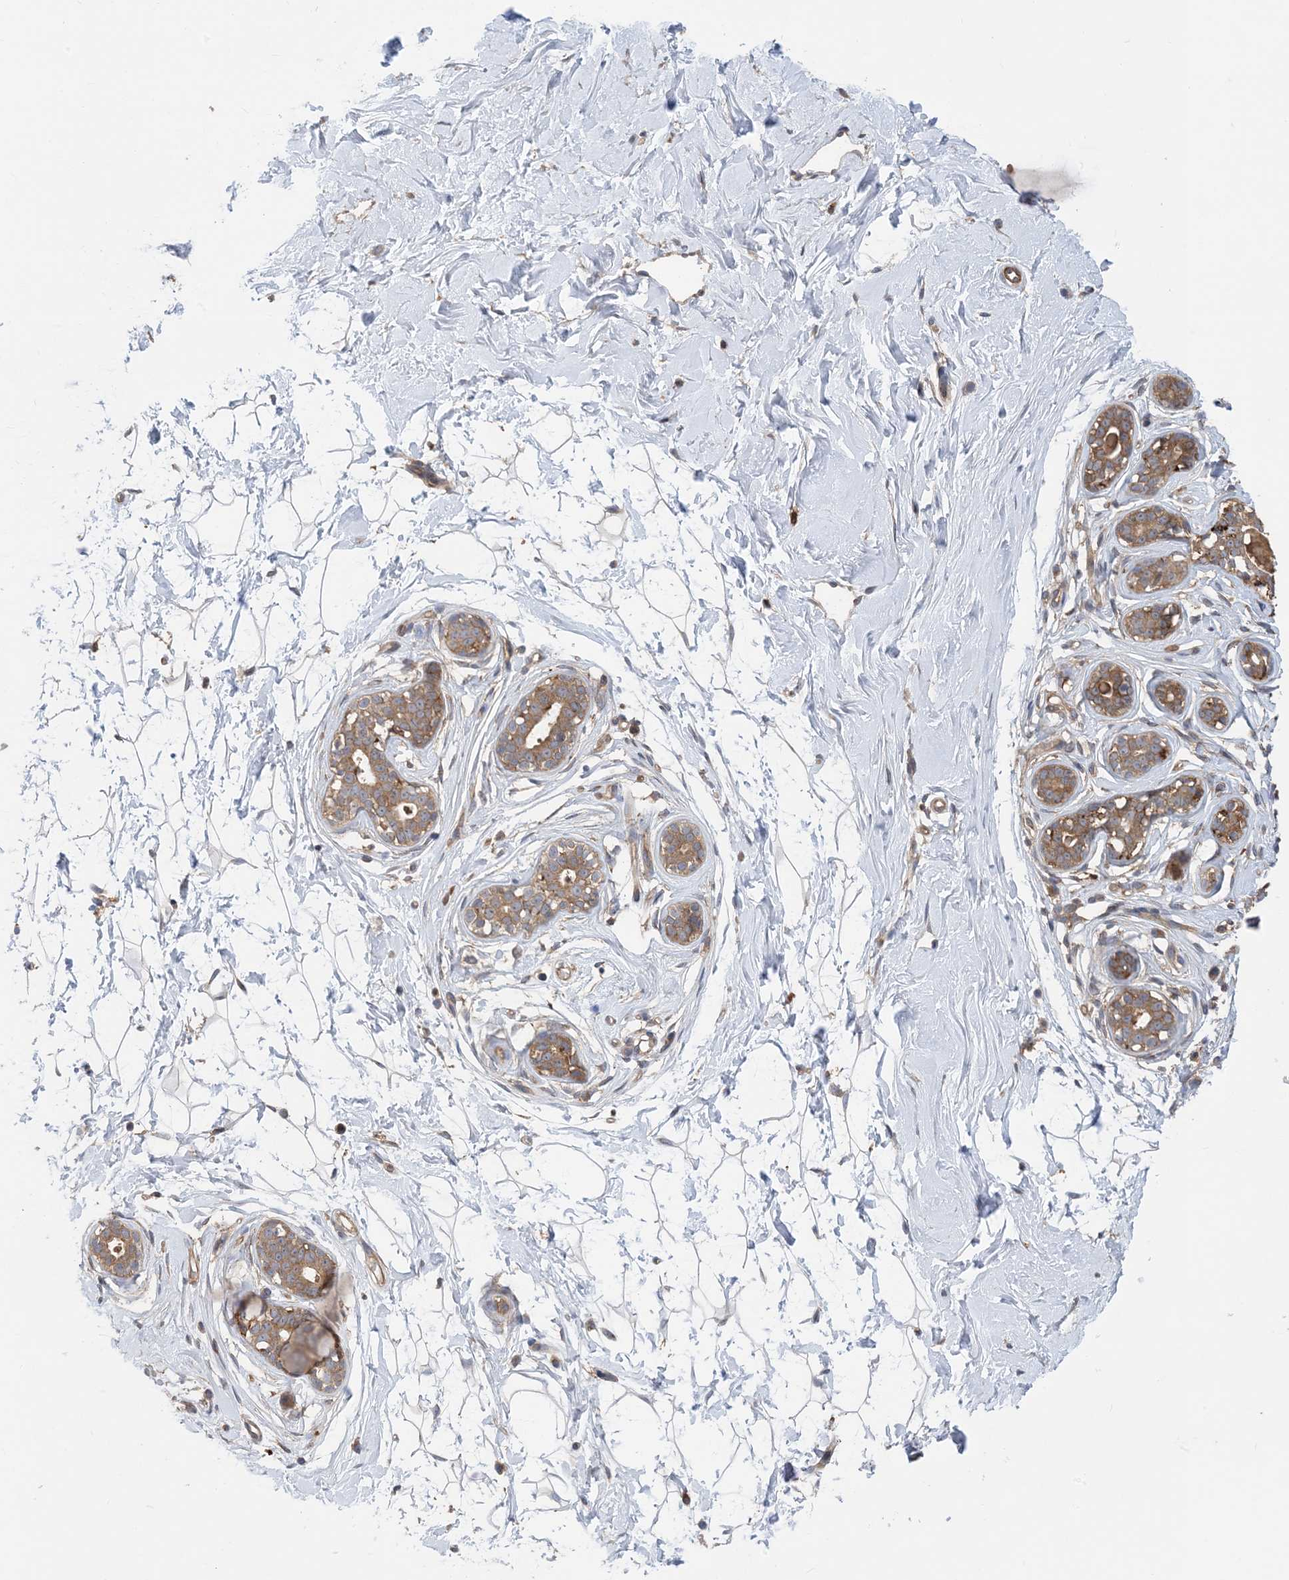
{"staining": {"intensity": "weak", "quantity": "25%-75%", "location": "cytoplasmic/membranous"}, "tissue": "breast", "cell_type": "Adipocytes", "image_type": "normal", "snomed": [{"axis": "morphology", "description": "Normal tissue, NOS"}, {"axis": "morphology", "description": "Adenoma, NOS"}, {"axis": "topography", "description": "Breast"}], "caption": "This photomicrograph displays normal breast stained with immunohistochemistry to label a protein in brown. The cytoplasmic/membranous of adipocytes show weak positivity for the protein. Nuclei are counter-stained blue.", "gene": "HS1BP3", "patient": {"sex": "female", "age": 23}}